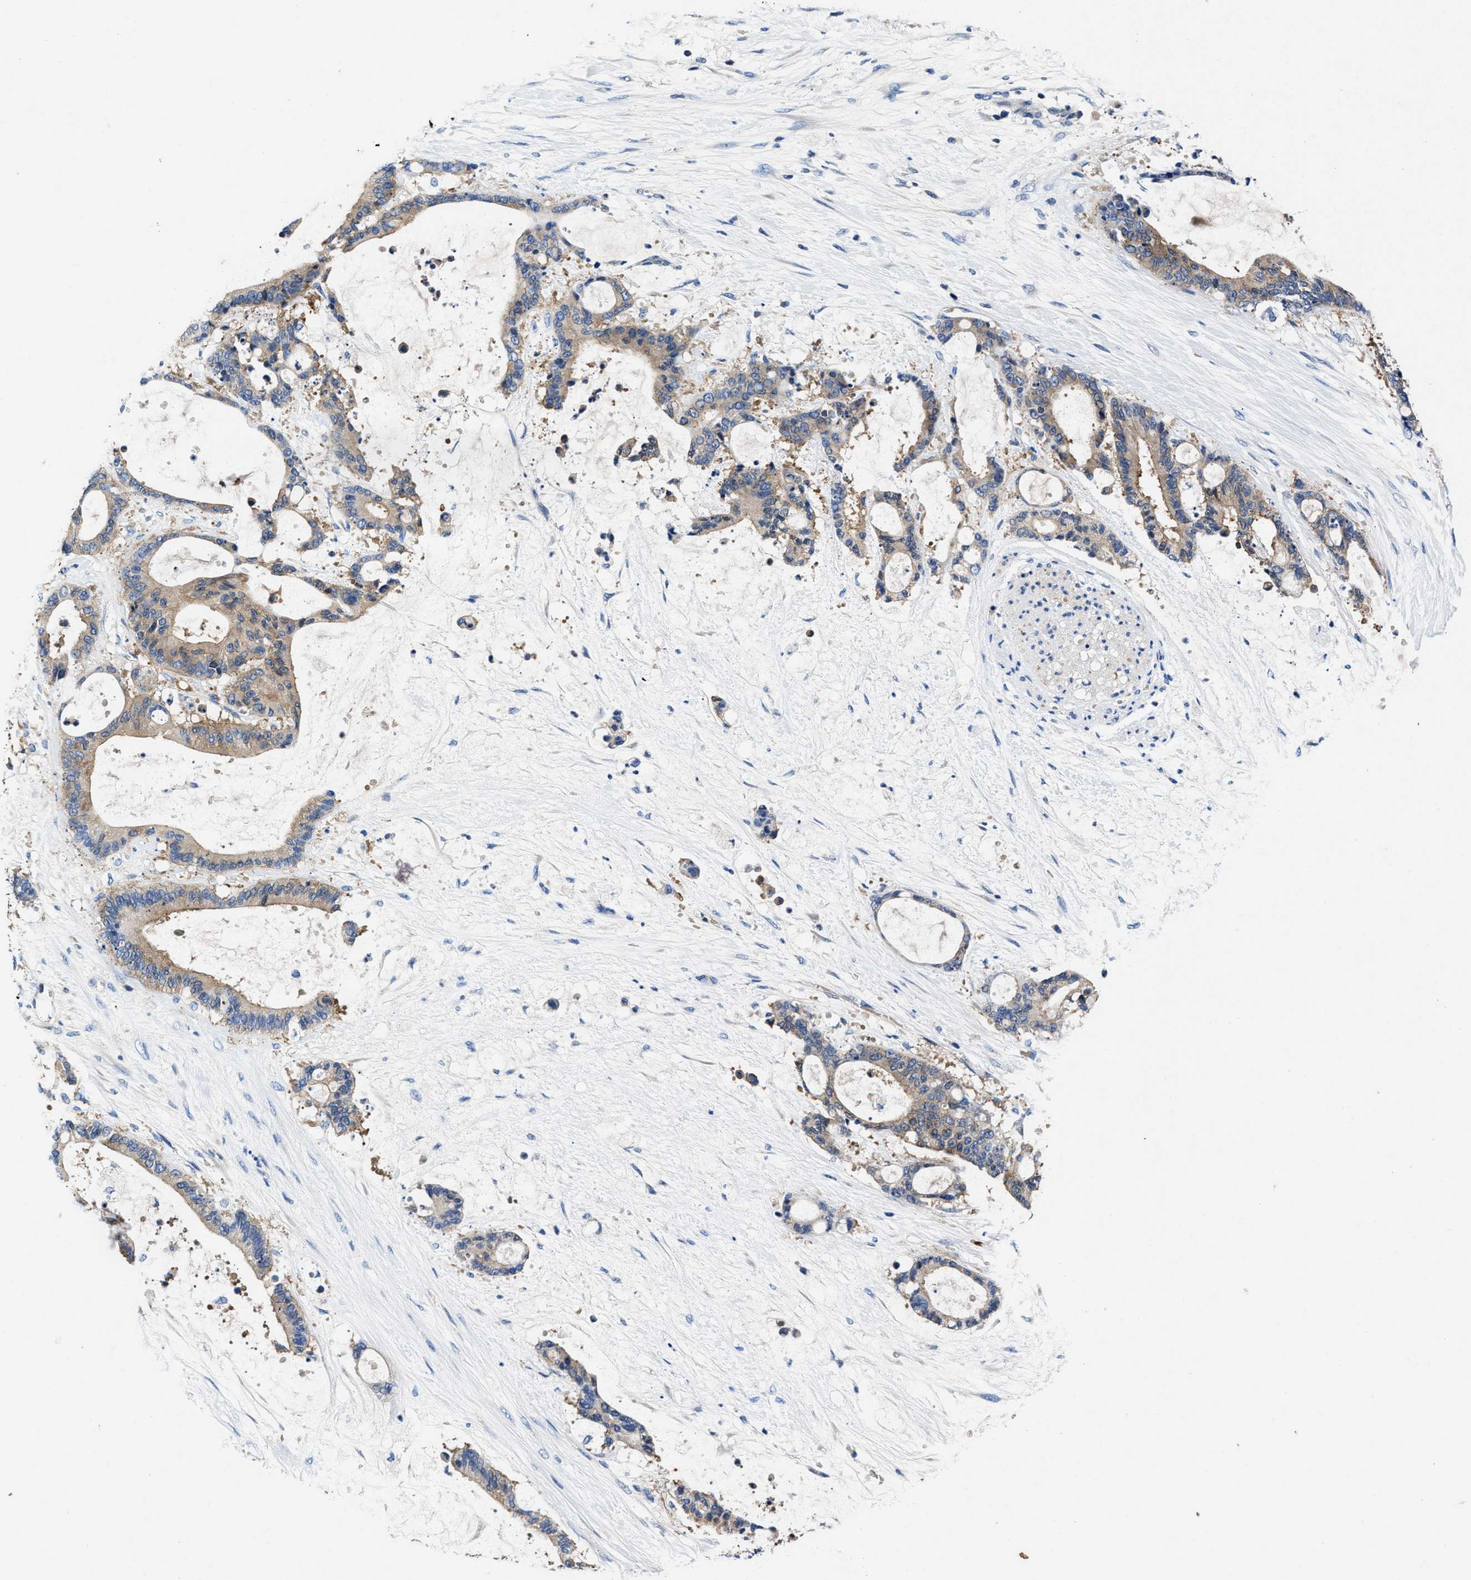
{"staining": {"intensity": "weak", "quantity": ">75%", "location": "cytoplasmic/membranous"}, "tissue": "liver cancer", "cell_type": "Tumor cells", "image_type": "cancer", "snomed": [{"axis": "morphology", "description": "Normal tissue, NOS"}, {"axis": "morphology", "description": "Cholangiocarcinoma"}, {"axis": "topography", "description": "Liver"}, {"axis": "topography", "description": "Peripheral nerve tissue"}], "caption": "This image exhibits liver cancer stained with immunohistochemistry (IHC) to label a protein in brown. The cytoplasmic/membranous of tumor cells show weak positivity for the protein. Nuclei are counter-stained blue.", "gene": "PHLPP1", "patient": {"sex": "female", "age": 73}}